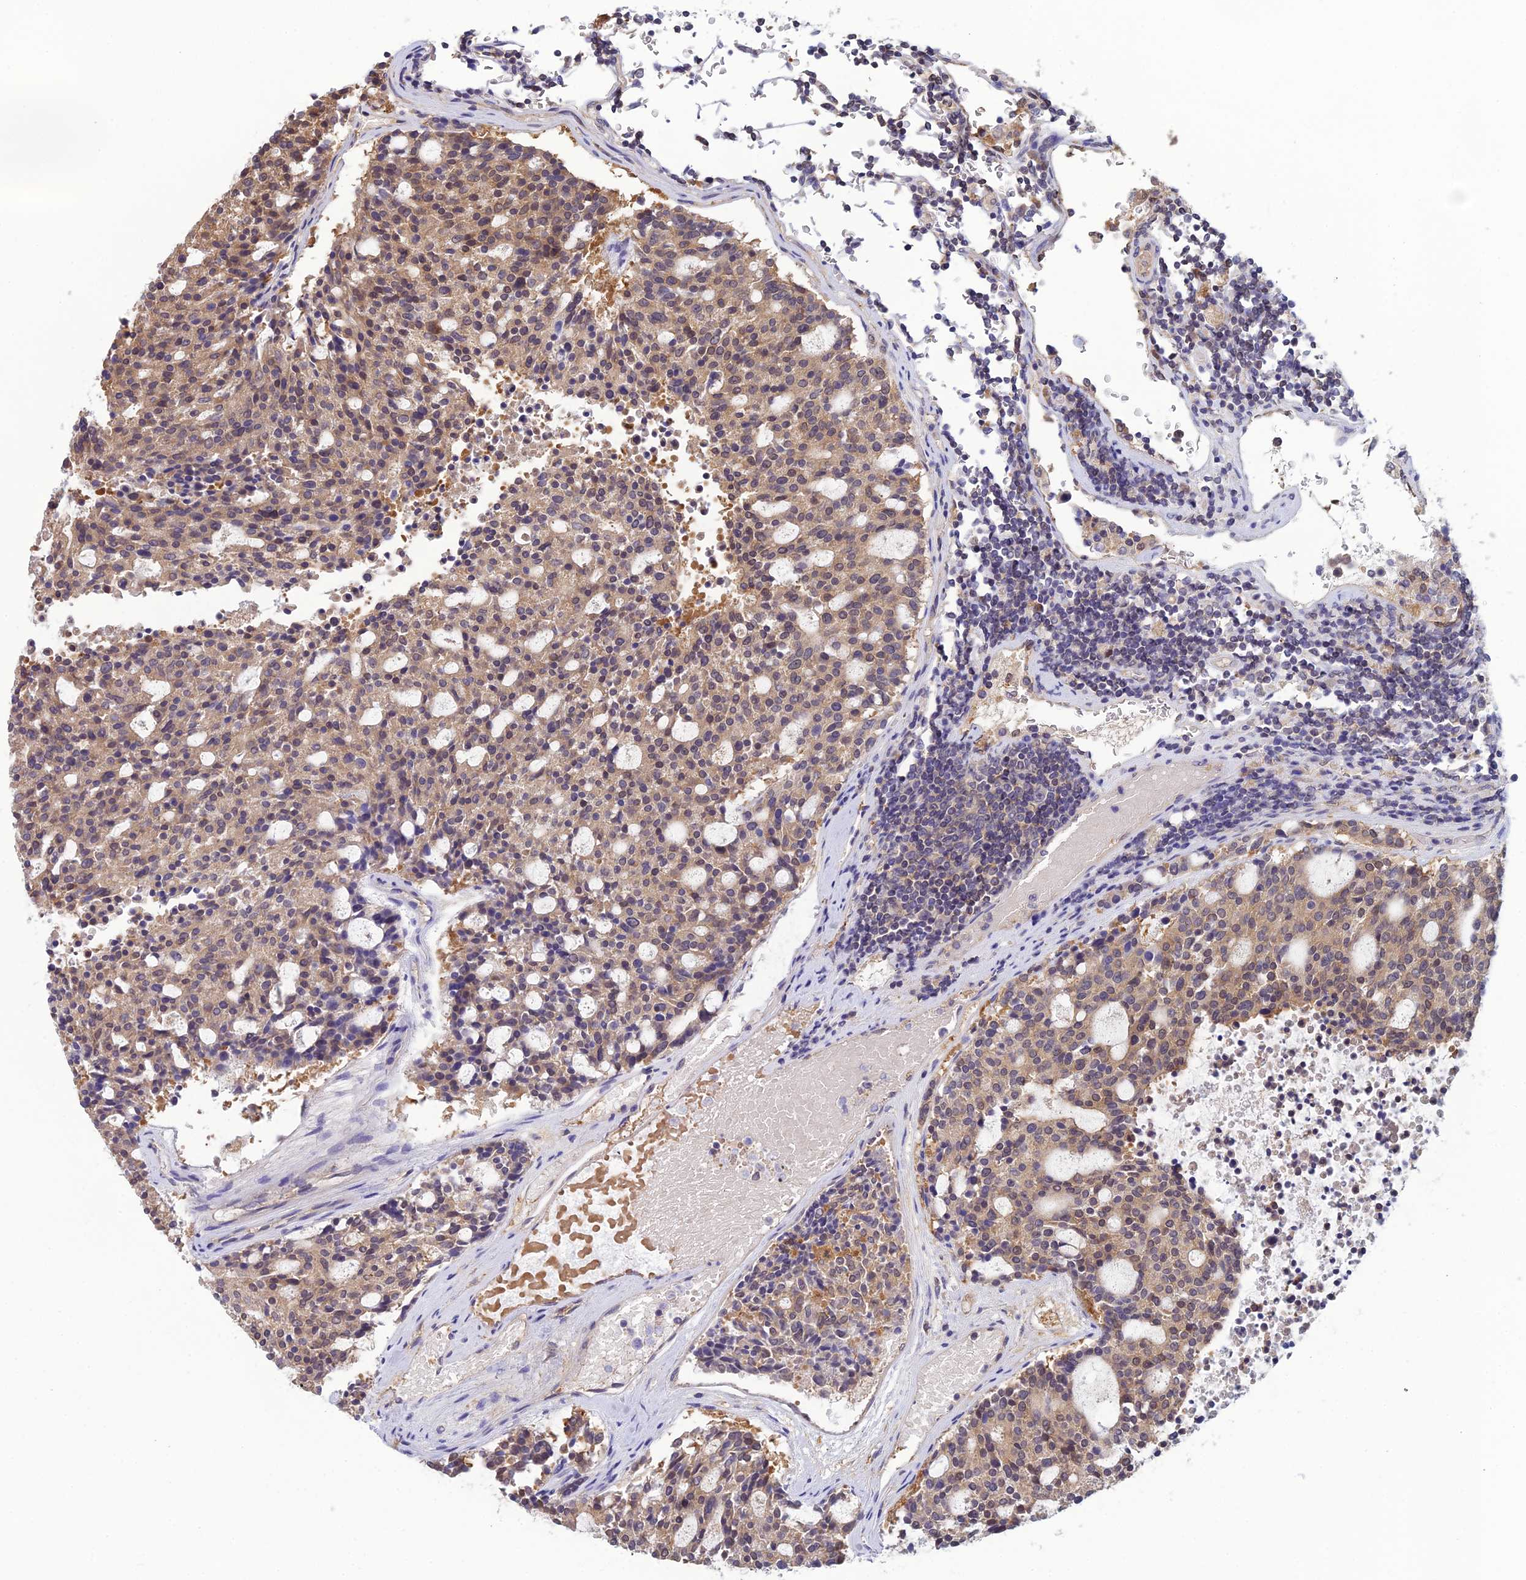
{"staining": {"intensity": "weak", "quantity": "25%-75%", "location": "cytoplasmic/membranous,nuclear"}, "tissue": "carcinoid", "cell_type": "Tumor cells", "image_type": "cancer", "snomed": [{"axis": "morphology", "description": "Carcinoid, malignant, NOS"}, {"axis": "topography", "description": "Pancreas"}], "caption": "There is low levels of weak cytoplasmic/membranous and nuclear staining in tumor cells of malignant carcinoid, as demonstrated by immunohistochemical staining (brown color).", "gene": "HINT1", "patient": {"sex": "female", "age": 54}}